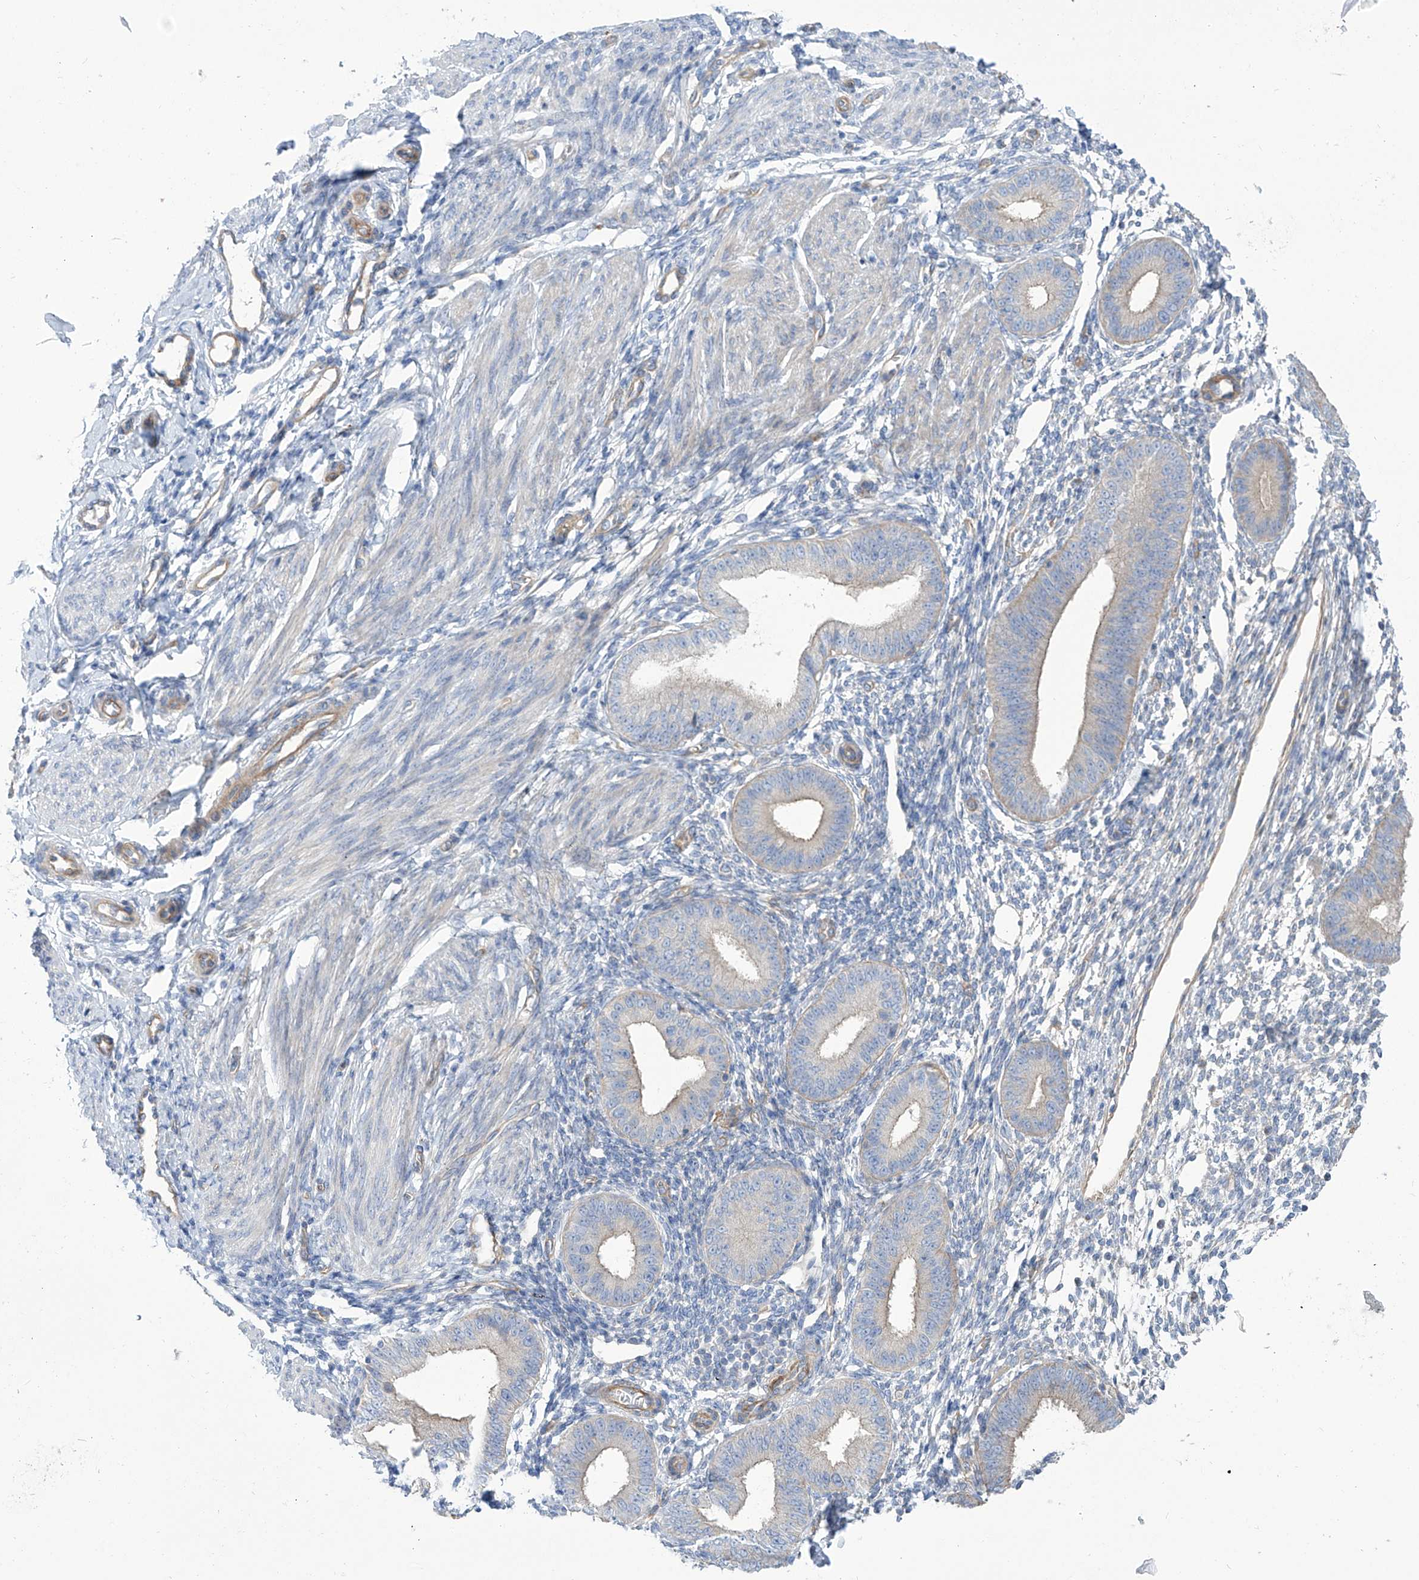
{"staining": {"intensity": "negative", "quantity": "none", "location": "none"}, "tissue": "endometrium", "cell_type": "Cells in endometrial stroma", "image_type": "normal", "snomed": [{"axis": "morphology", "description": "Normal tissue, NOS"}, {"axis": "topography", "description": "Uterus"}, {"axis": "topography", "description": "Endometrium"}], "caption": "An immunohistochemistry (IHC) photomicrograph of benign endometrium is shown. There is no staining in cells in endometrial stroma of endometrium.", "gene": "TMEM209", "patient": {"sex": "female", "age": 48}}